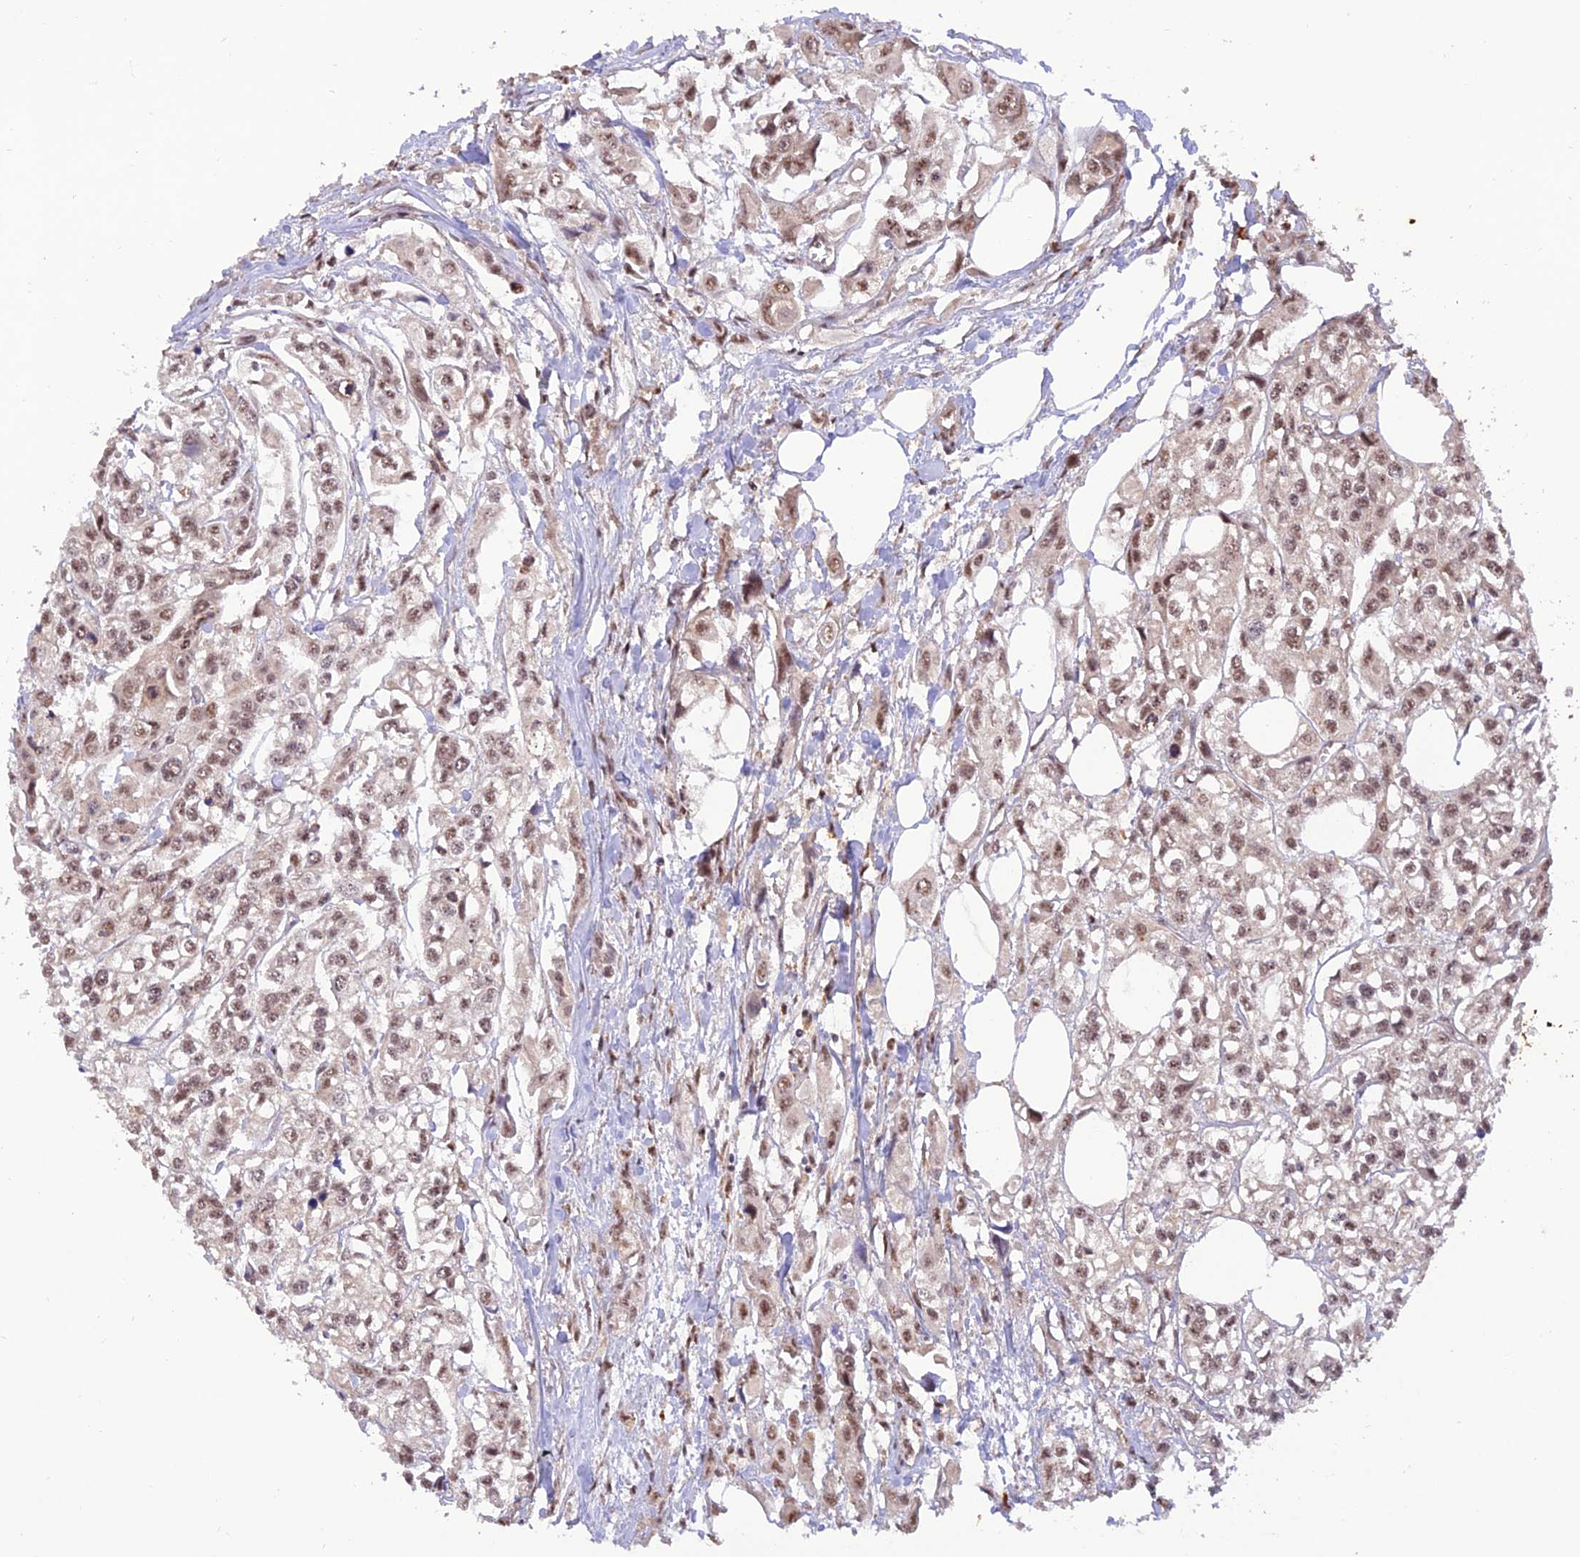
{"staining": {"intensity": "moderate", "quantity": ">75%", "location": "nuclear"}, "tissue": "urothelial cancer", "cell_type": "Tumor cells", "image_type": "cancer", "snomed": [{"axis": "morphology", "description": "Urothelial carcinoma, High grade"}, {"axis": "topography", "description": "Urinary bladder"}], "caption": "Immunohistochemistry (IHC) histopathology image of high-grade urothelial carcinoma stained for a protein (brown), which shows medium levels of moderate nuclear expression in about >75% of tumor cells.", "gene": "REV1", "patient": {"sex": "male", "age": 67}}